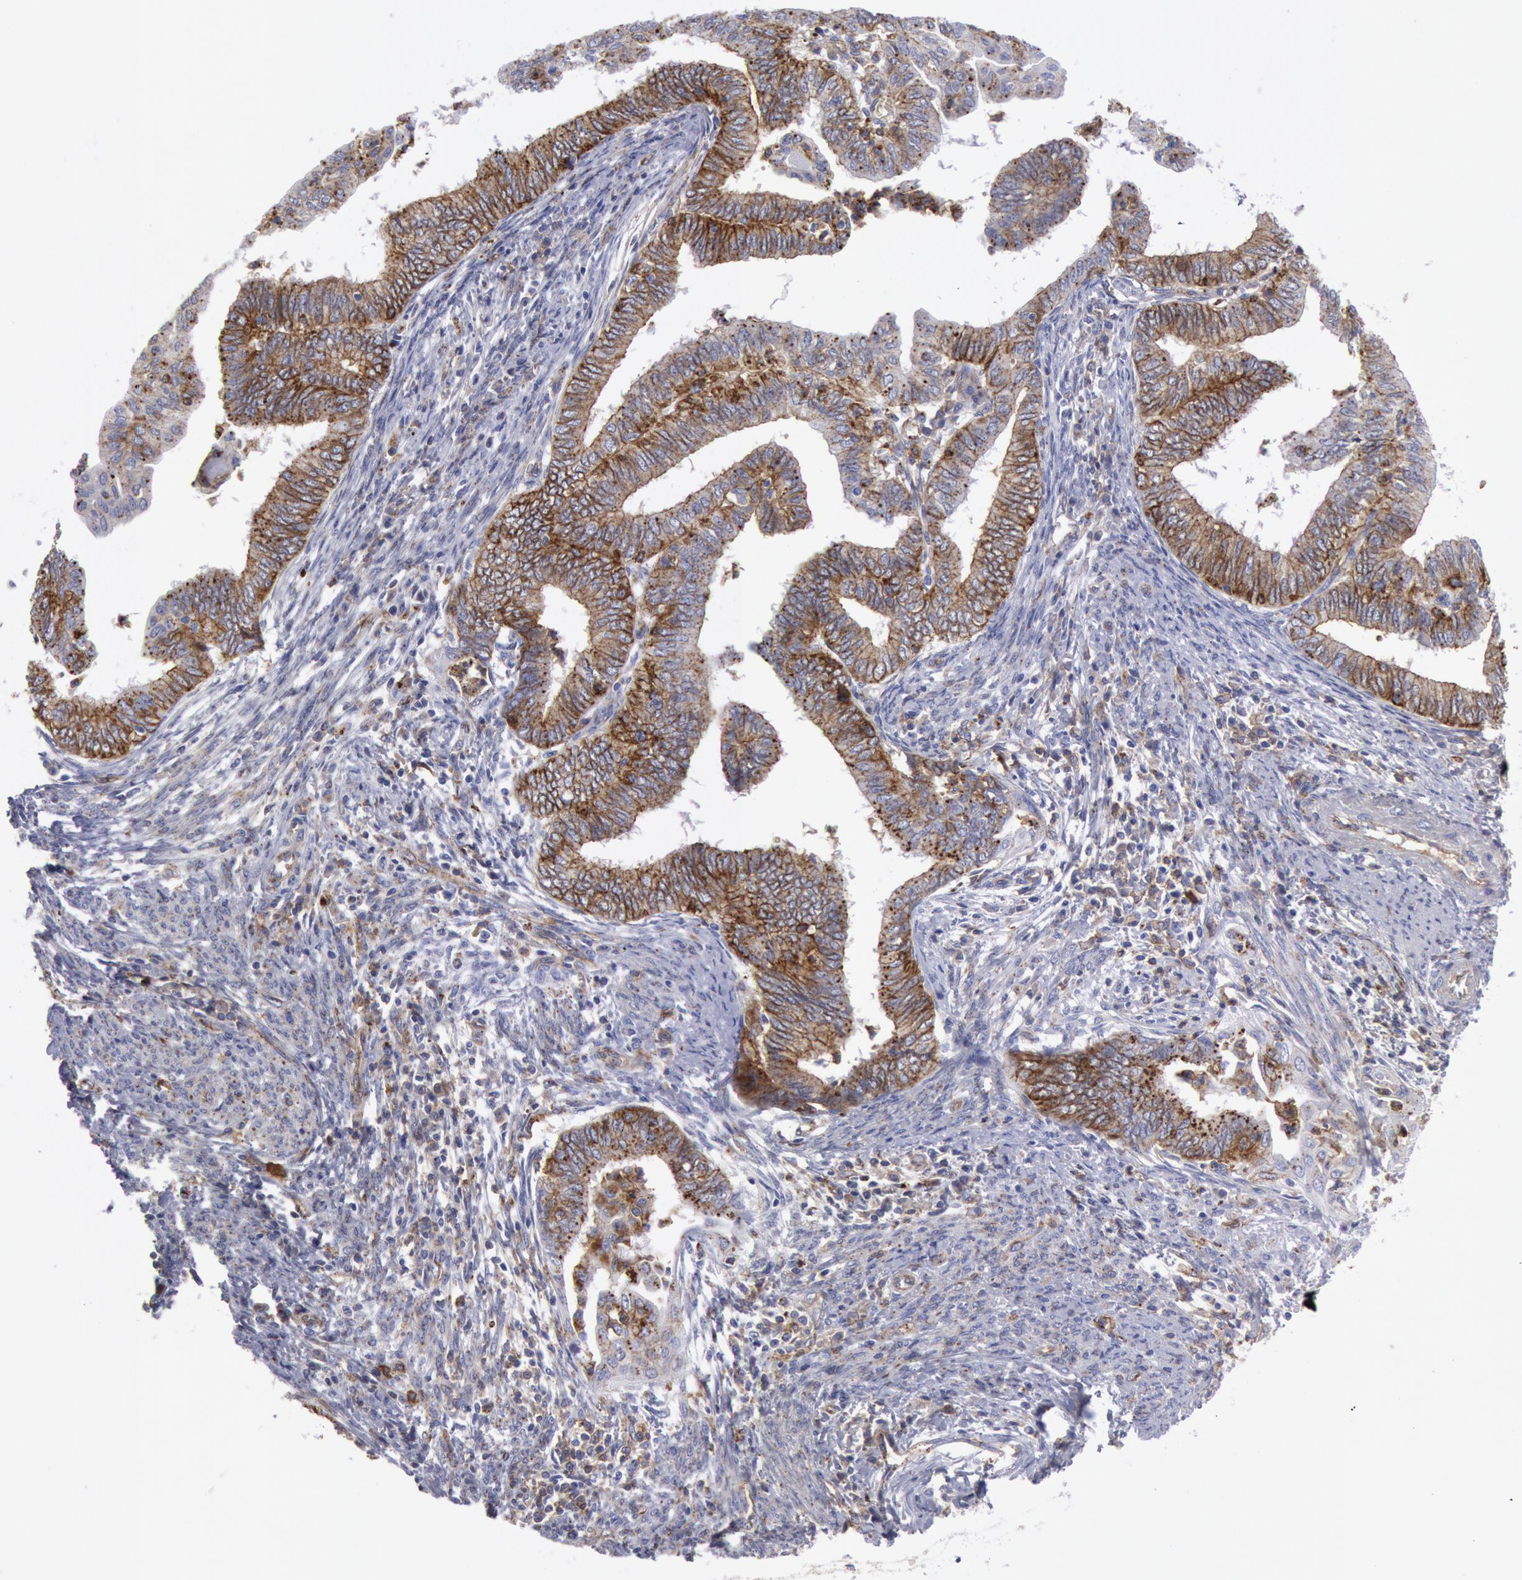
{"staining": {"intensity": "moderate", "quantity": ">75%", "location": "cytoplasmic/membranous"}, "tissue": "endometrial cancer", "cell_type": "Tumor cells", "image_type": "cancer", "snomed": [{"axis": "morphology", "description": "Adenocarcinoma, NOS"}, {"axis": "topography", "description": "Endometrium"}], "caption": "This is a micrograph of immunohistochemistry staining of endometrial cancer, which shows moderate expression in the cytoplasmic/membranous of tumor cells.", "gene": "FLOT1", "patient": {"sex": "female", "age": 66}}